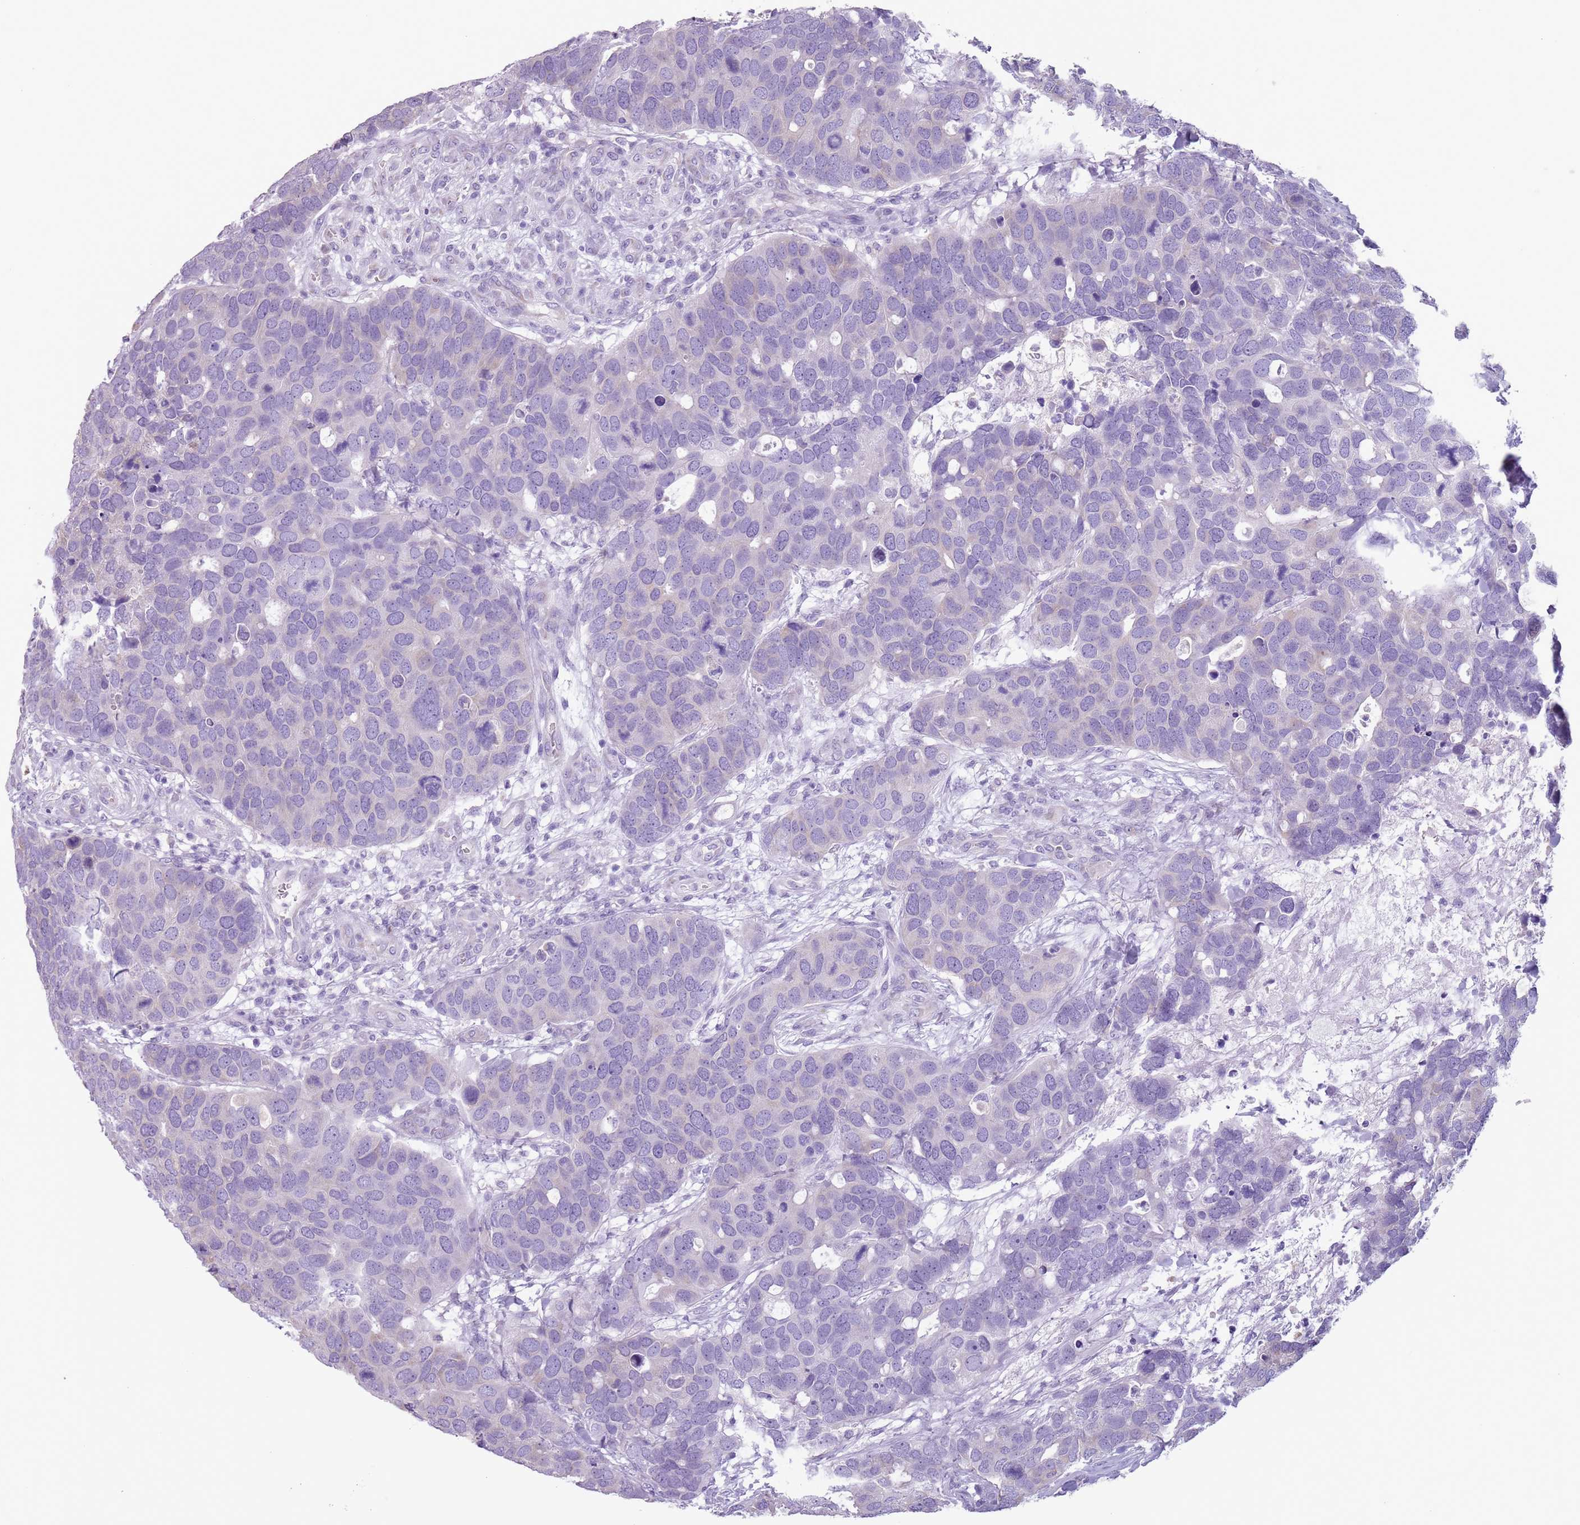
{"staining": {"intensity": "negative", "quantity": "none", "location": "none"}, "tissue": "breast cancer", "cell_type": "Tumor cells", "image_type": "cancer", "snomed": [{"axis": "morphology", "description": "Duct carcinoma"}, {"axis": "topography", "description": "Breast"}], "caption": "Tumor cells are negative for protein expression in human breast cancer.", "gene": "HYOU1", "patient": {"sex": "female", "age": 83}}